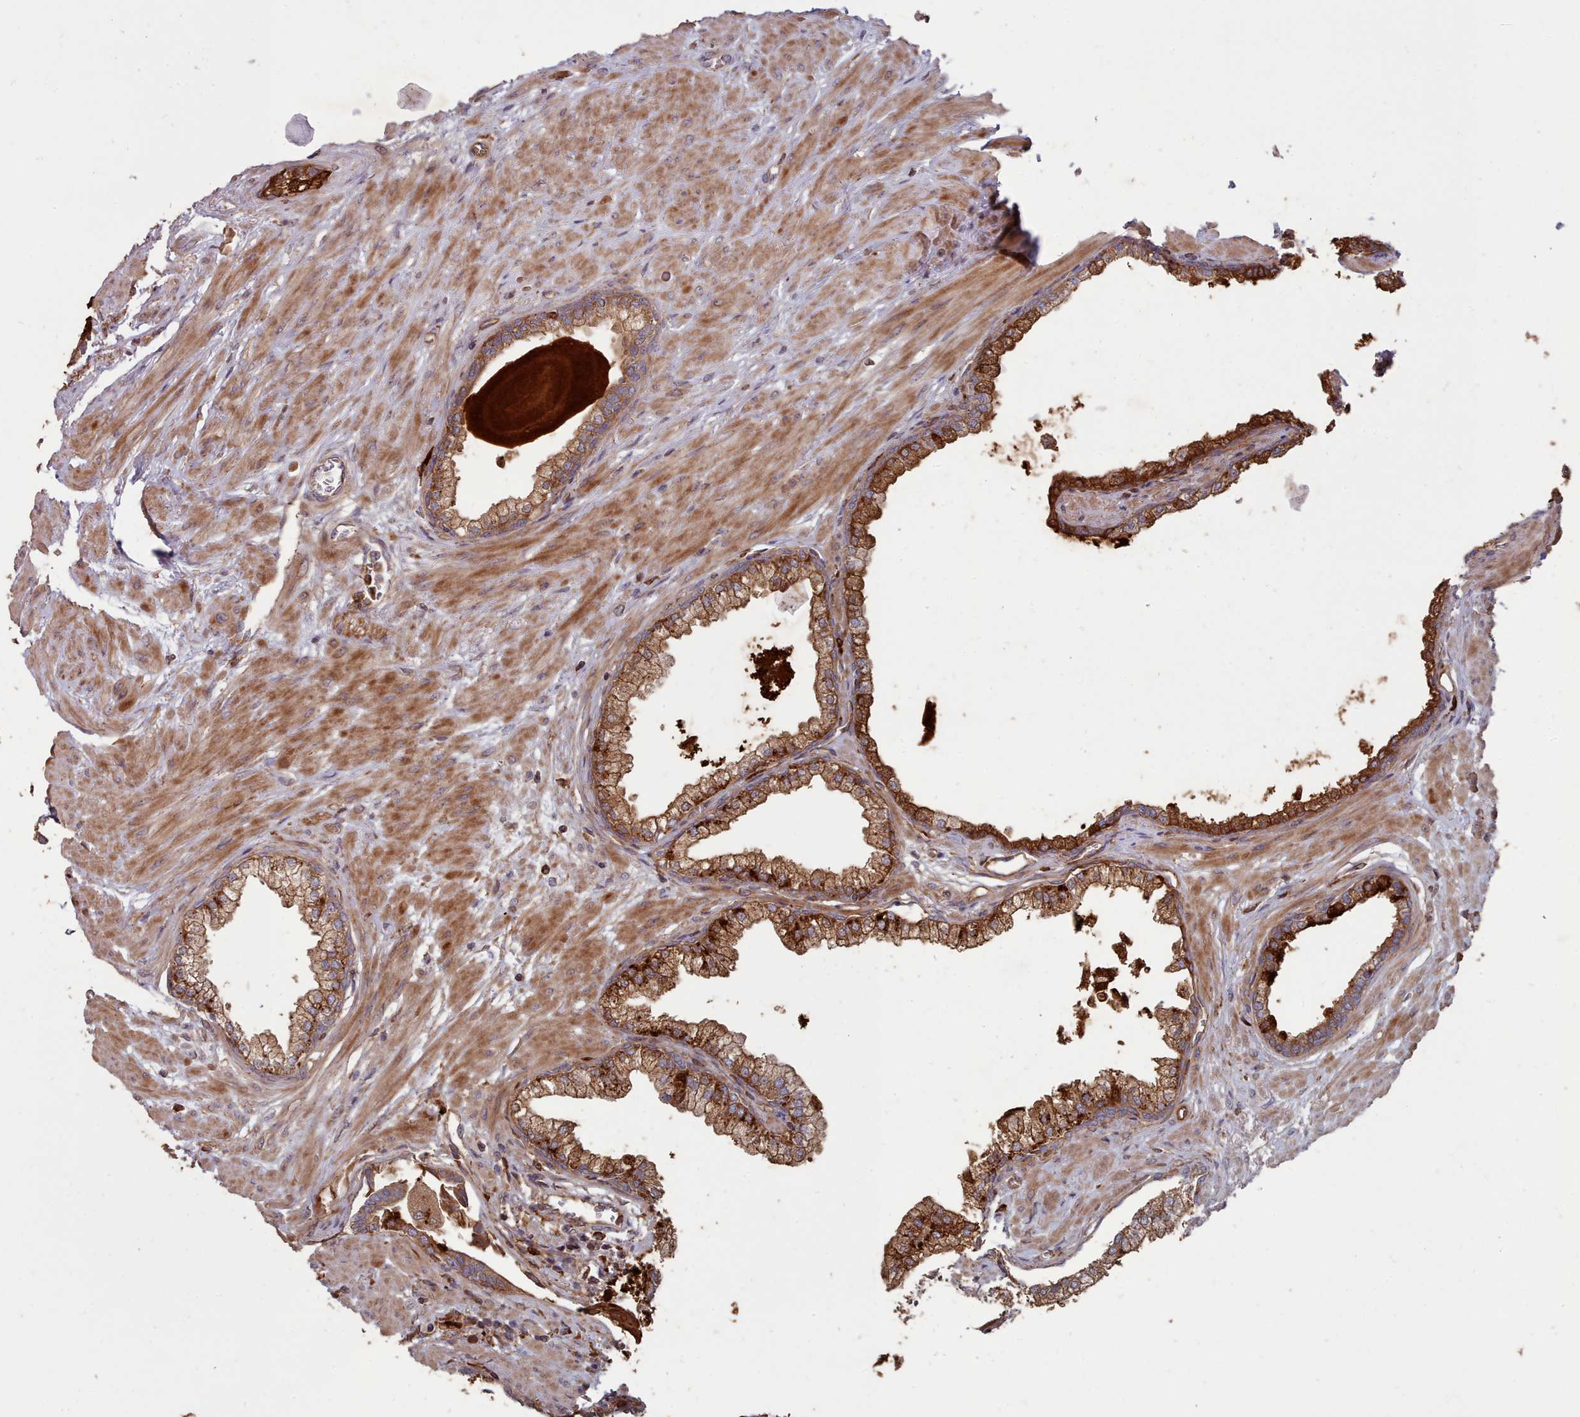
{"staining": {"intensity": "strong", "quantity": ">75%", "location": "cytoplasmic/membranous"}, "tissue": "prostate", "cell_type": "Glandular cells", "image_type": "normal", "snomed": [{"axis": "morphology", "description": "Normal tissue, NOS"}, {"axis": "topography", "description": "Prostate"}], "caption": "Immunohistochemical staining of normal prostate shows high levels of strong cytoplasmic/membranous staining in approximately >75% of glandular cells. (Stains: DAB (3,3'-diaminobenzidine) in brown, nuclei in blue, Microscopy: brightfield microscopy at high magnification).", "gene": "THSD7B", "patient": {"sex": "male", "age": 57}}